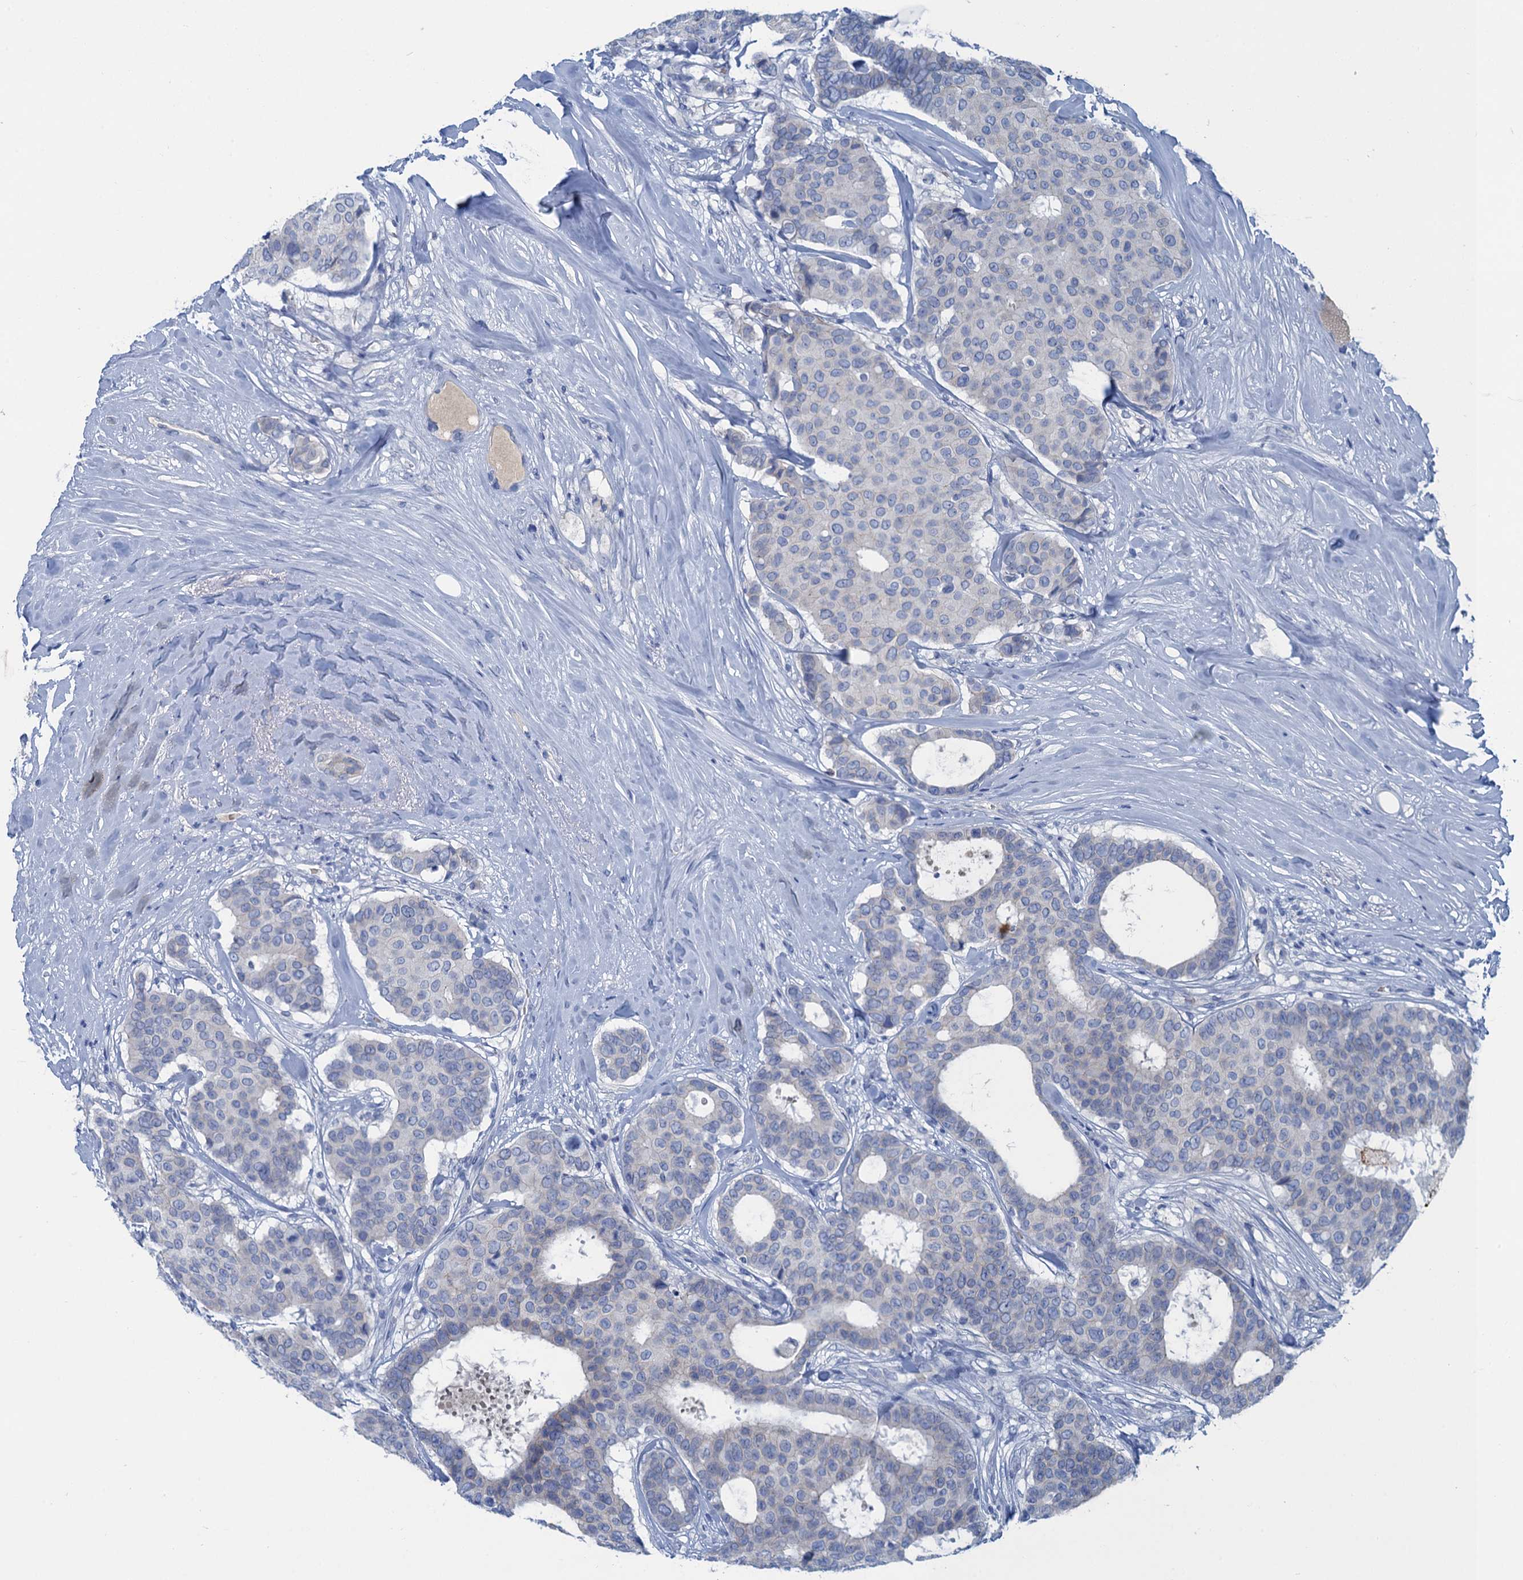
{"staining": {"intensity": "negative", "quantity": "none", "location": "none"}, "tissue": "breast cancer", "cell_type": "Tumor cells", "image_type": "cancer", "snomed": [{"axis": "morphology", "description": "Duct carcinoma"}, {"axis": "topography", "description": "Breast"}], "caption": "The immunohistochemistry (IHC) image has no significant staining in tumor cells of breast cancer (invasive ductal carcinoma) tissue.", "gene": "MYADML2", "patient": {"sex": "female", "age": 75}}